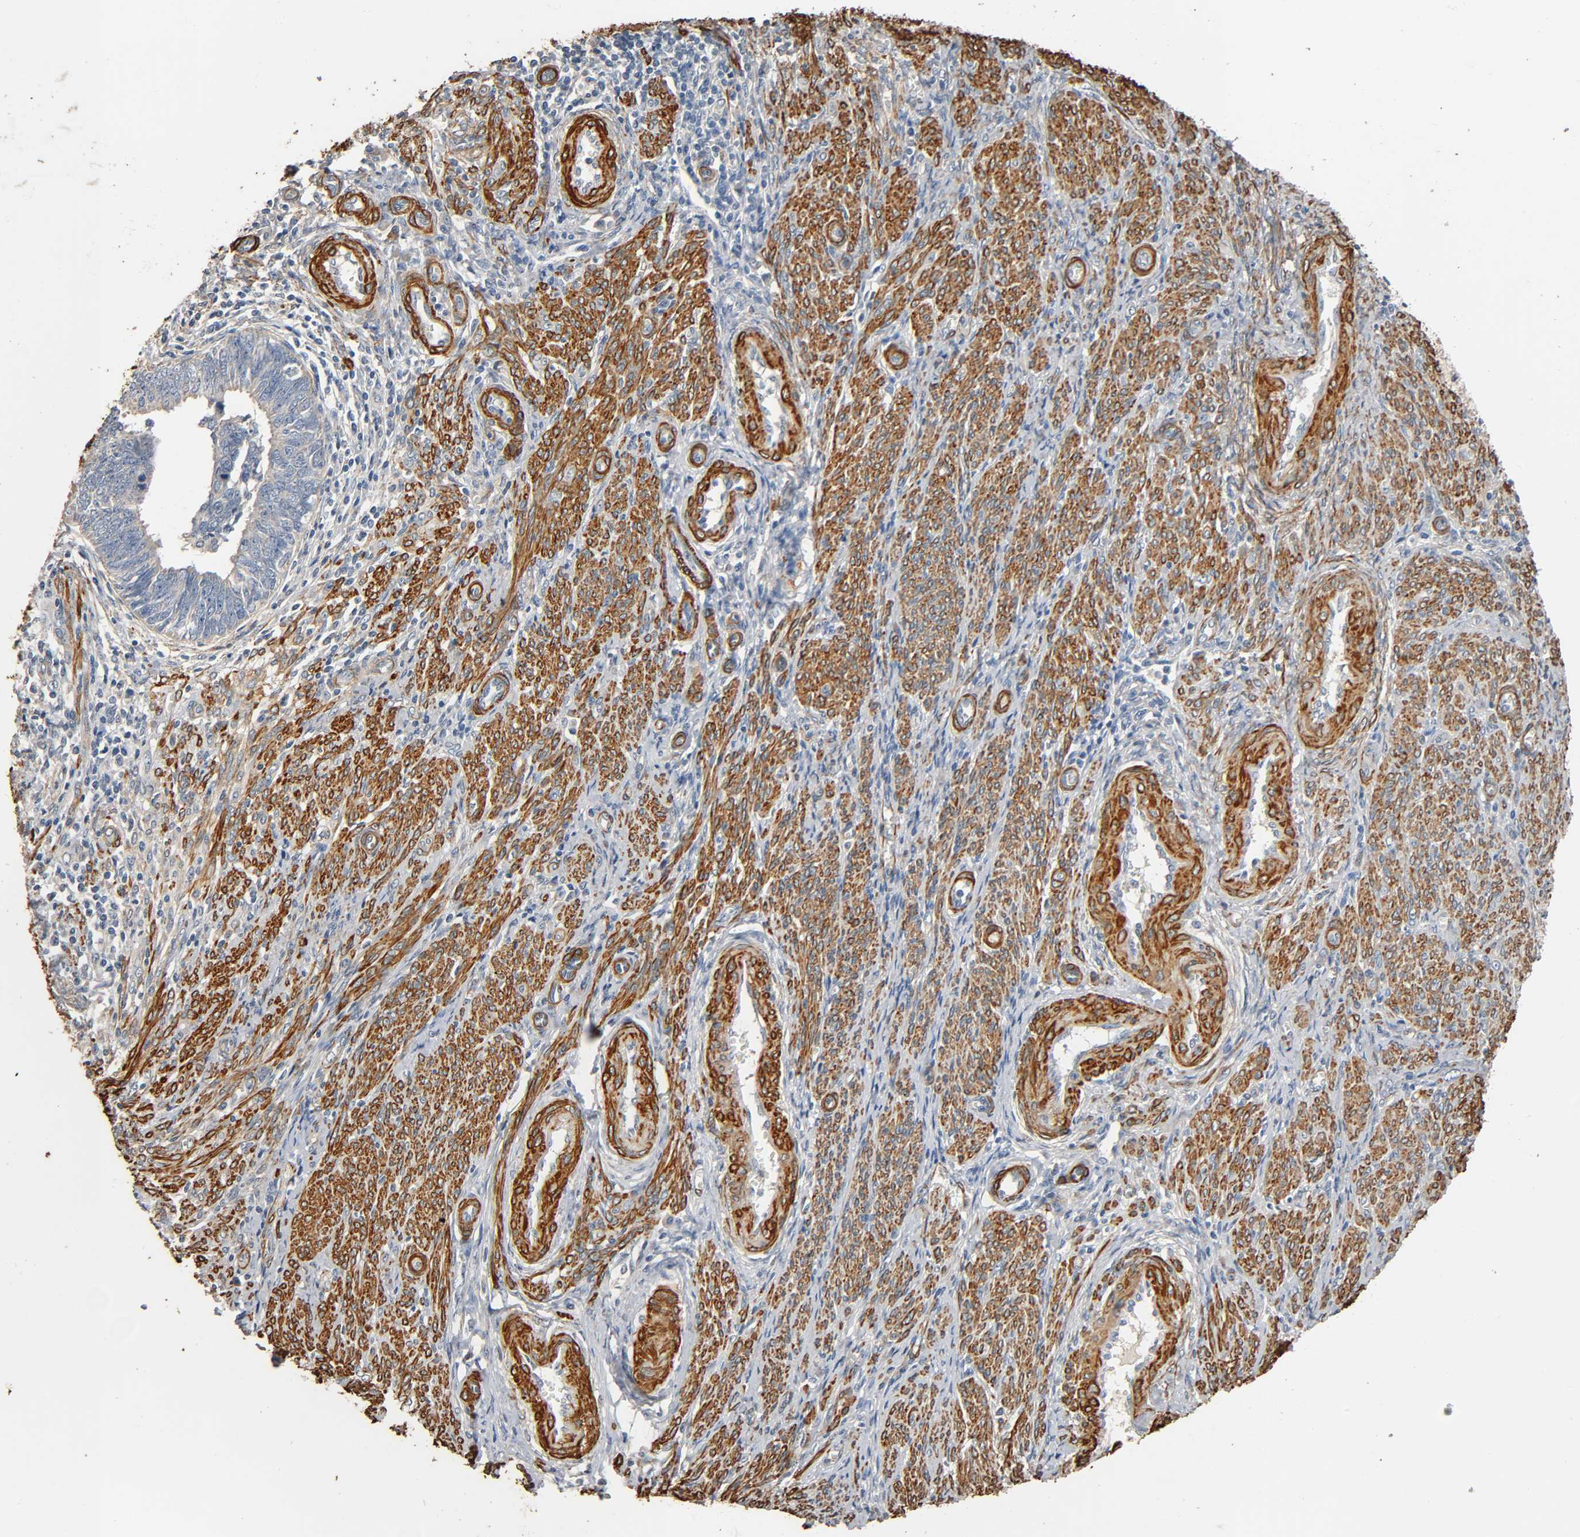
{"staining": {"intensity": "weak", "quantity": ">75%", "location": "cytoplasmic/membranous"}, "tissue": "endometrial cancer", "cell_type": "Tumor cells", "image_type": "cancer", "snomed": [{"axis": "morphology", "description": "Adenocarcinoma, NOS"}, {"axis": "topography", "description": "Endometrium"}], "caption": "Protein analysis of endometrial cancer (adenocarcinoma) tissue exhibits weak cytoplasmic/membranous positivity in approximately >75% of tumor cells. (DAB IHC with brightfield microscopy, high magnification).", "gene": "GSTA3", "patient": {"sex": "female", "age": 75}}